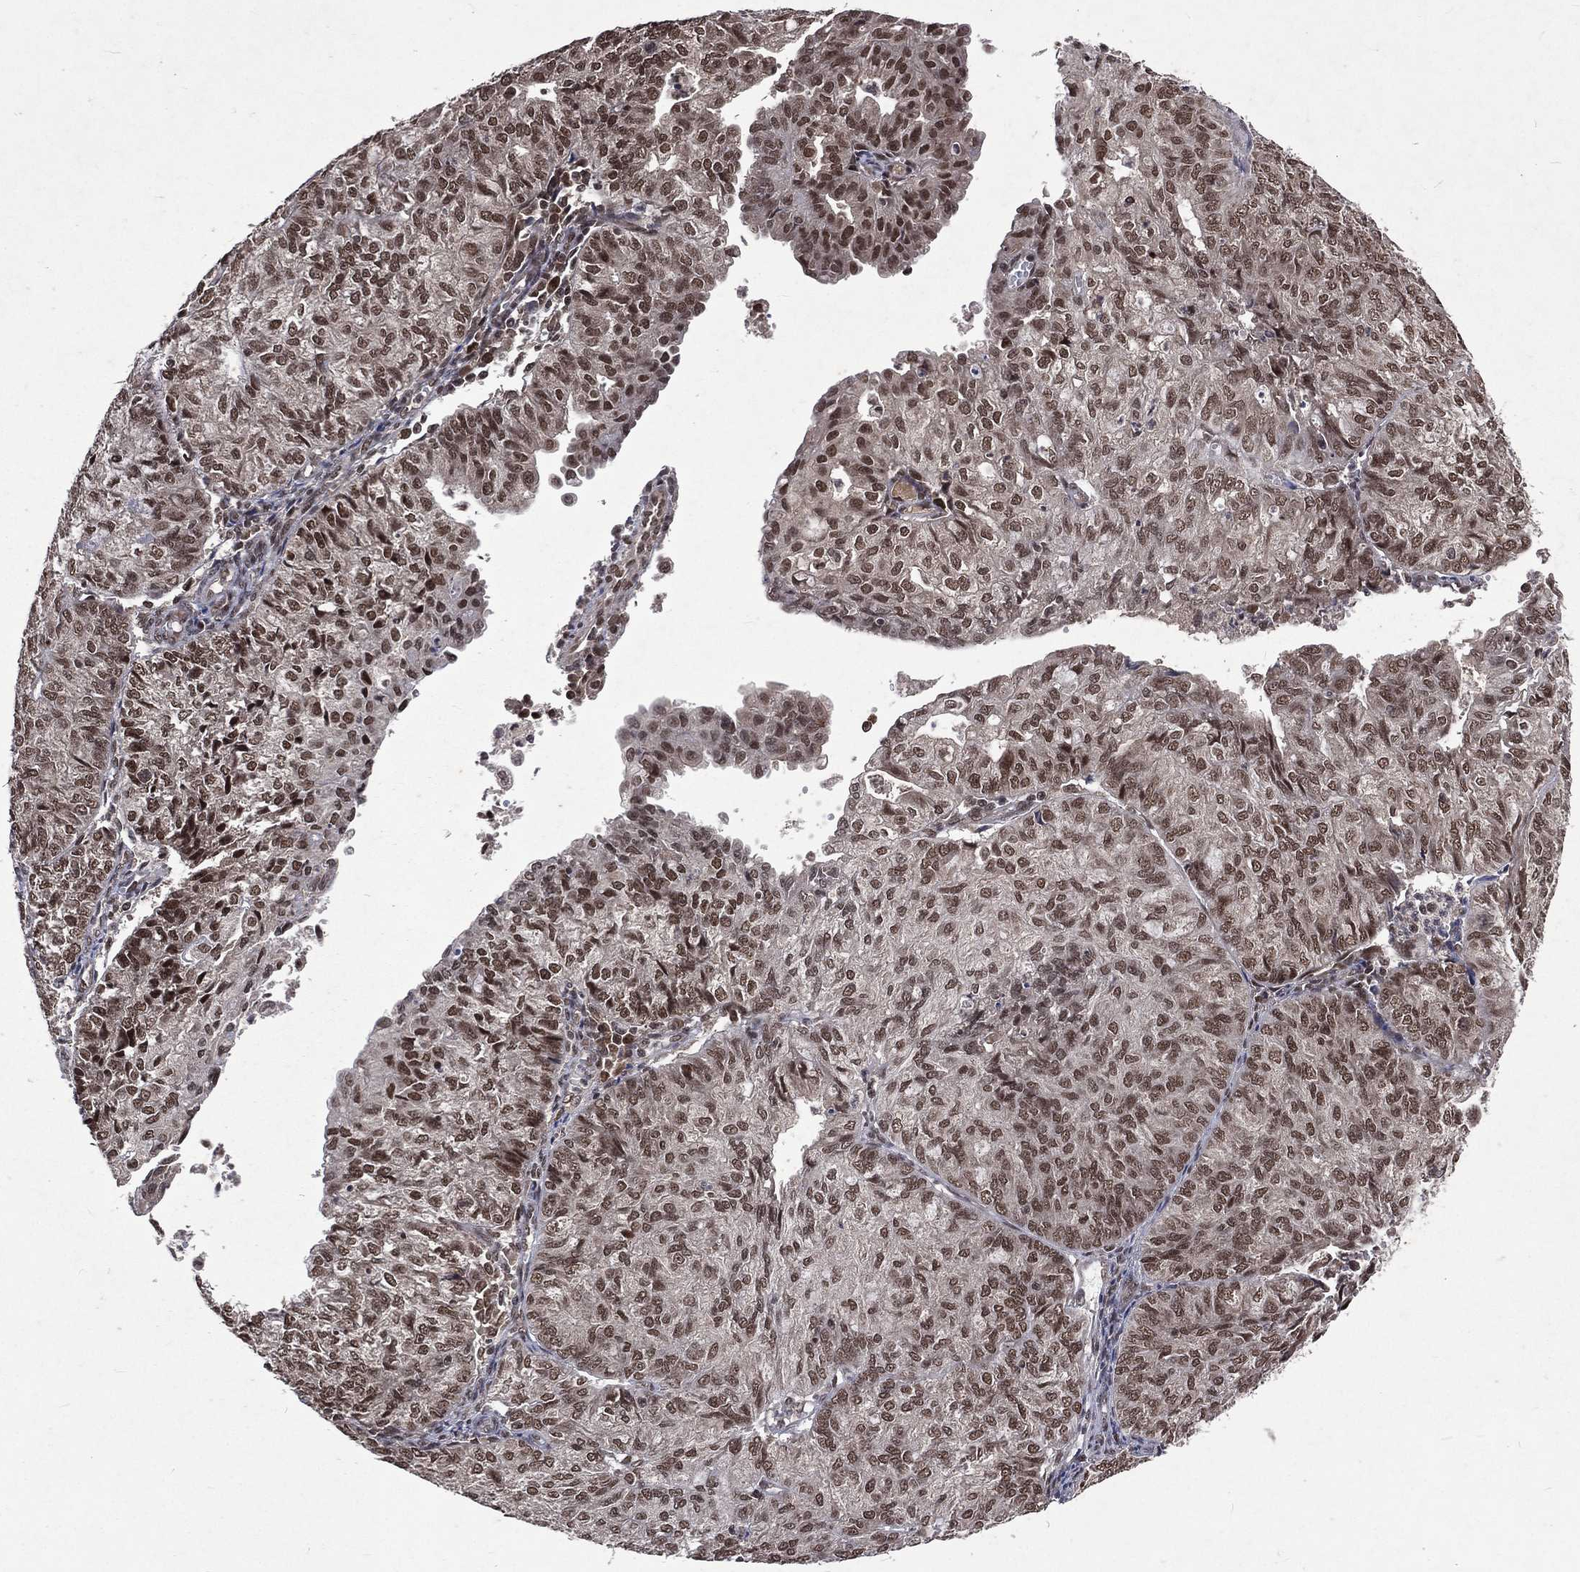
{"staining": {"intensity": "moderate", "quantity": "25%-75%", "location": "cytoplasmic/membranous,nuclear"}, "tissue": "endometrial cancer", "cell_type": "Tumor cells", "image_type": "cancer", "snomed": [{"axis": "morphology", "description": "Adenocarcinoma, NOS"}, {"axis": "topography", "description": "Endometrium"}], "caption": "This is an image of IHC staining of adenocarcinoma (endometrial), which shows moderate staining in the cytoplasmic/membranous and nuclear of tumor cells.", "gene": "DMAP1", "patient": {"sex": "female", "age": 82}}